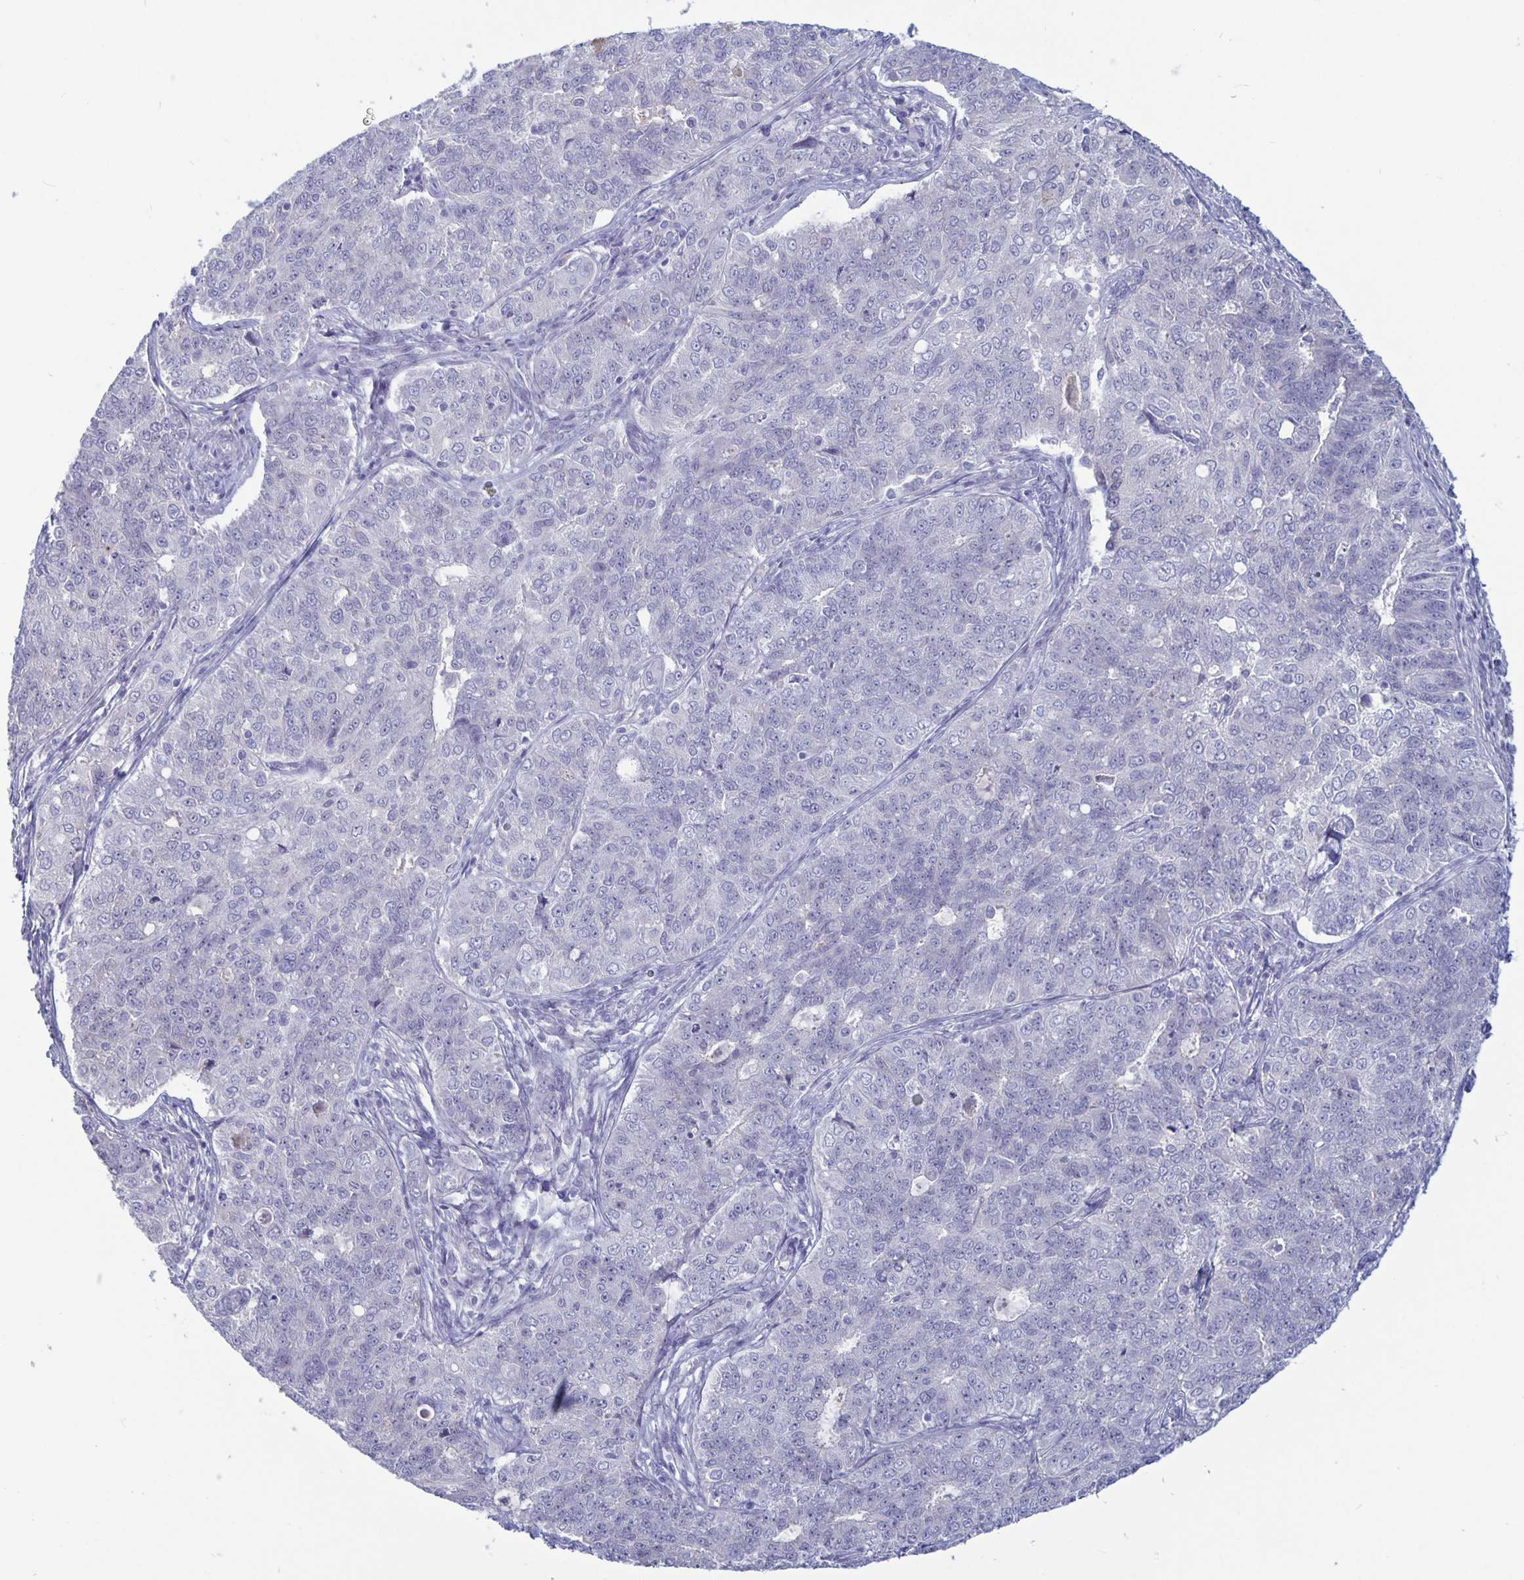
{"staining": {"intensity": "negative", "quantity": "none", "location": "none"}, "tissue": "endometrial cancer", "cell_type": "Tumor cells", "image_type": "cancer", "snomed": [{"axis": "morphology", "description": "Adenocarcinoma, NOS"}, {"axis": "topography", "description": "Endometrium"}], "caption": "The histopathology image reveals no staining of tumor cells in endometrial cancer.", "gene": "PLCB3", "patient": {"sex": "female", "age": 43}}